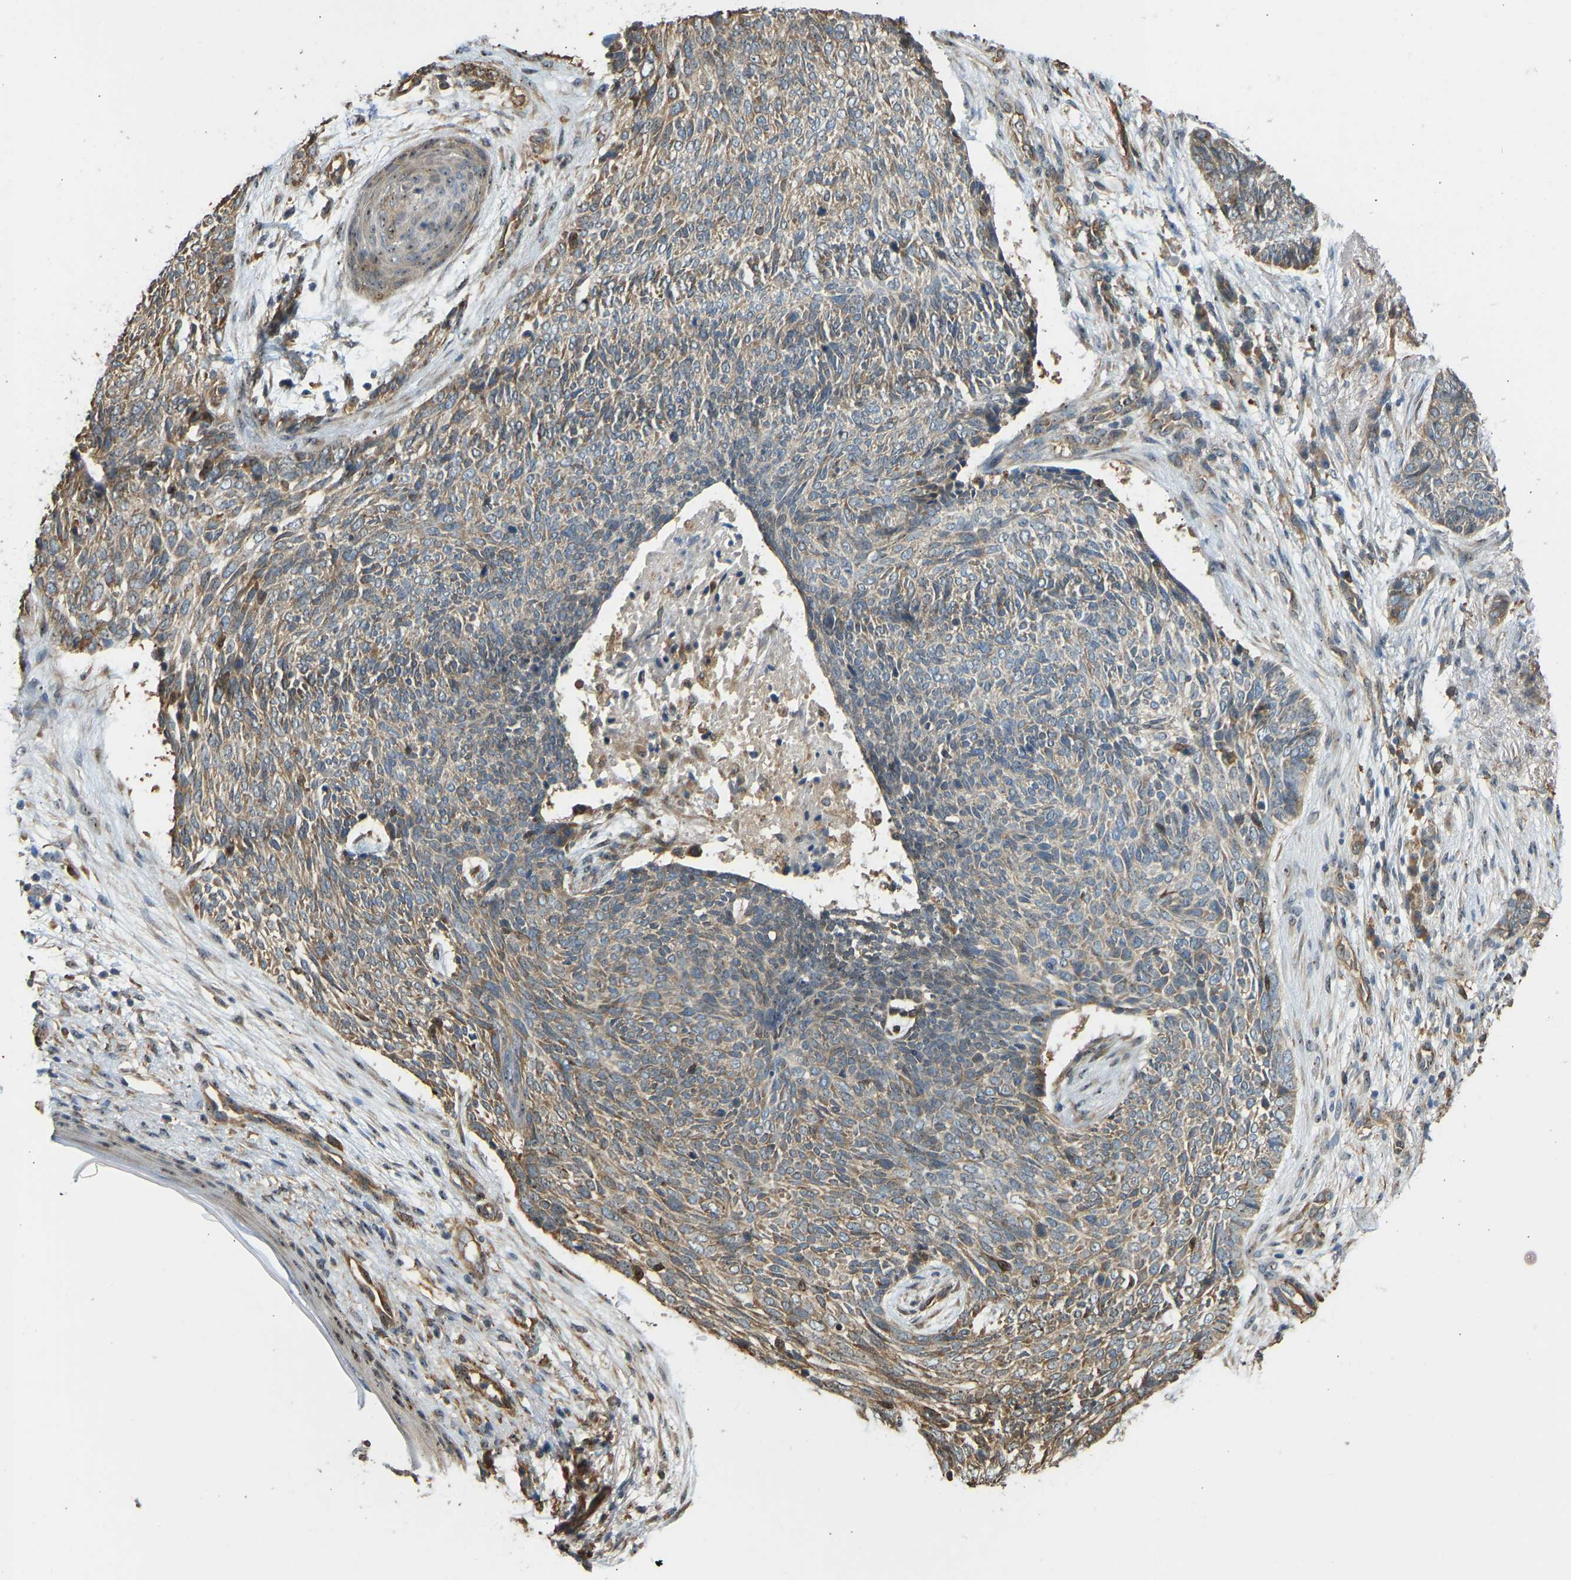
{"staining": {"intensity": "weak", "quantity": "25%-75%", "location": "cytoplasmic/membranous"}, "tissue": "skin cancer", "cell_type": "Tumor cells", "image_type": "cancer", "snomed": [{"axis": "morphology", "description": "Basal cell carcinoma"}, {"axis": "topography", "description": "Skin"}], "caption": "Skin cancer (basal cell carcinoma) stained for a protein exhibits weak cytoplasmic/membranous positivity in tumor cells.", "gene": "OS9", "patient": {"sex": "female", "age": 84}}